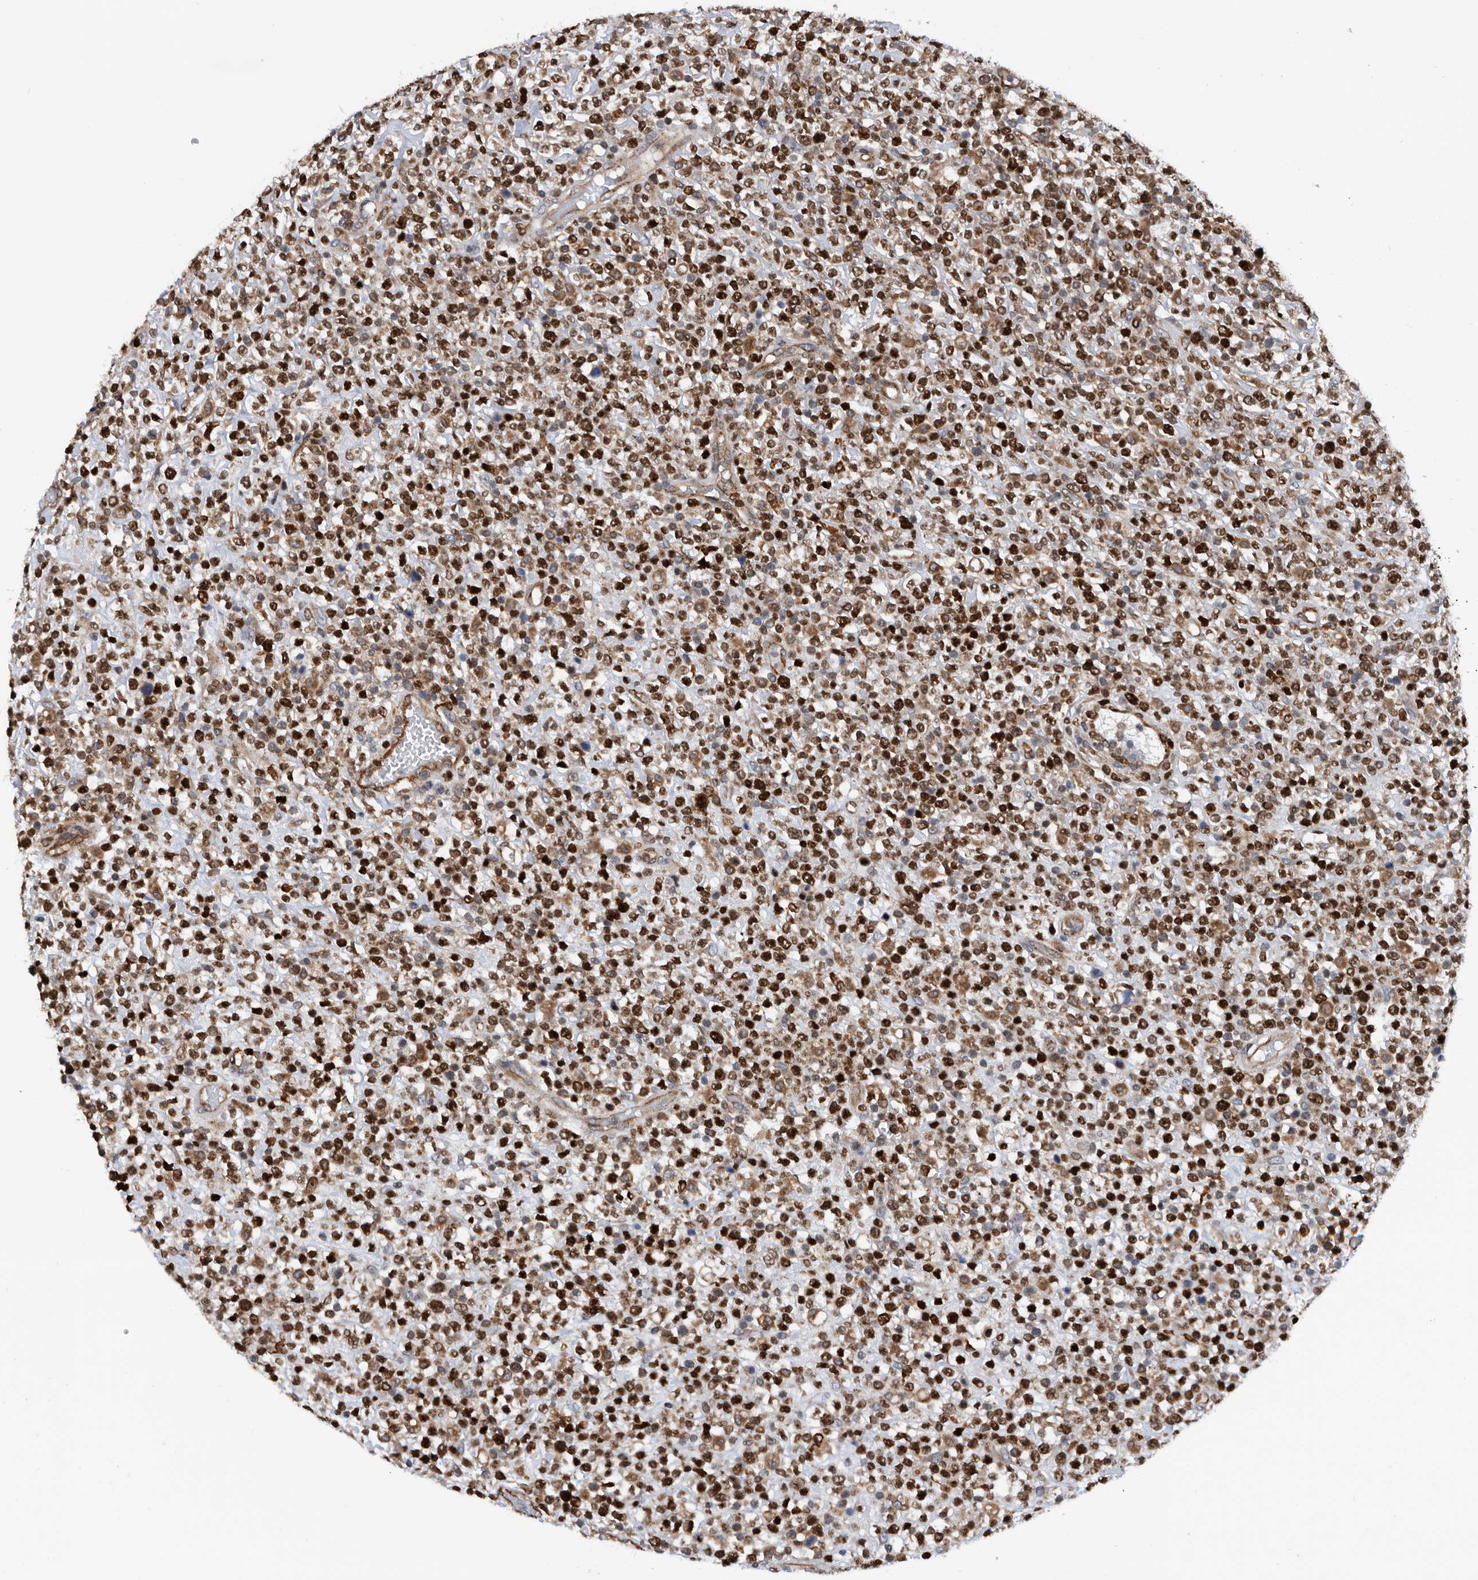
{"staining": {"intensity": "strong", "quantity": ">75%", "location": "nuclear"}, "tissue": "lymphoma", "cell_type": "Tumor cells", "image_type": "cancer", "snomed": [{"axis": "morphology", "description": "Malignant lymphoma, non-Hodgkin's type, High grade"}, {"axis": "topography", "description": "Colon"}], "caption": "Malignant lymphoma, non-Hodgkin's type (high-grade) was stained to show a protein in brown. There is high levels of strong nuclear staining in about >75% of tumor cells.", "gene": "ATAD2", "patient": {"sex": "female", "age": 53}}